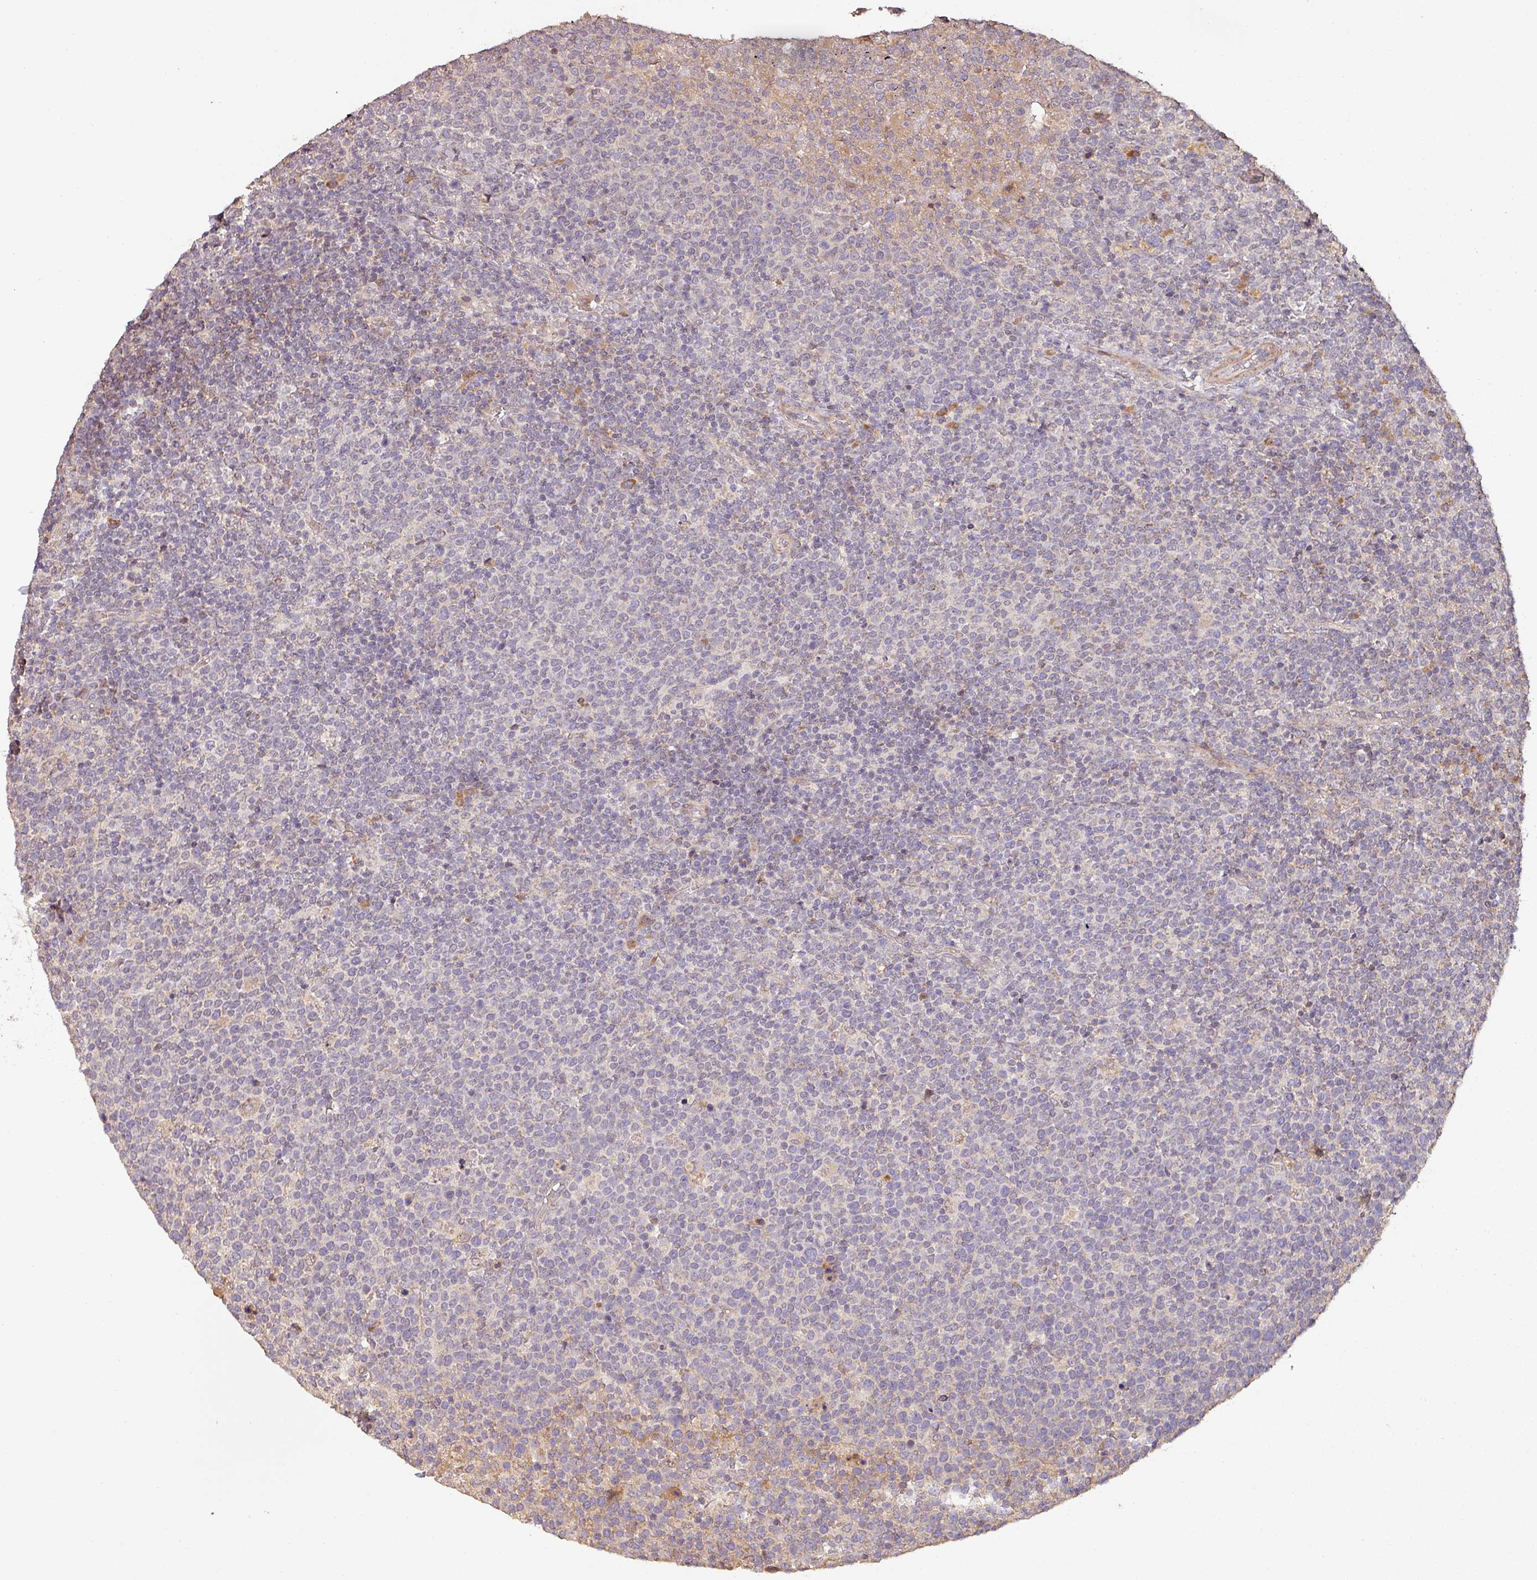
{"staining": {"intensity": "negative", "quantity": "none", "location": "none"}, "tissue": "lymphoma", "cell_type": "Tumor cells", "image_type": "cancer", "snomed": [{"axis": "morphology", "description": "Malignant lymphoma, non-Hodgkin's type, High grade"}, {"axis": "topography", "description": "Lymph node"}], "caption": "An immunohistochemistry micrograph of malignant lymphoma, non-Hodgkin's type (high-grade) is shown. There is no staining in tumor cells of malignant lymphoma, non-Hodgkin's type (high-grade).", "gene": "BPIFB3", "patient": {"sex": "male", "age": 61}}